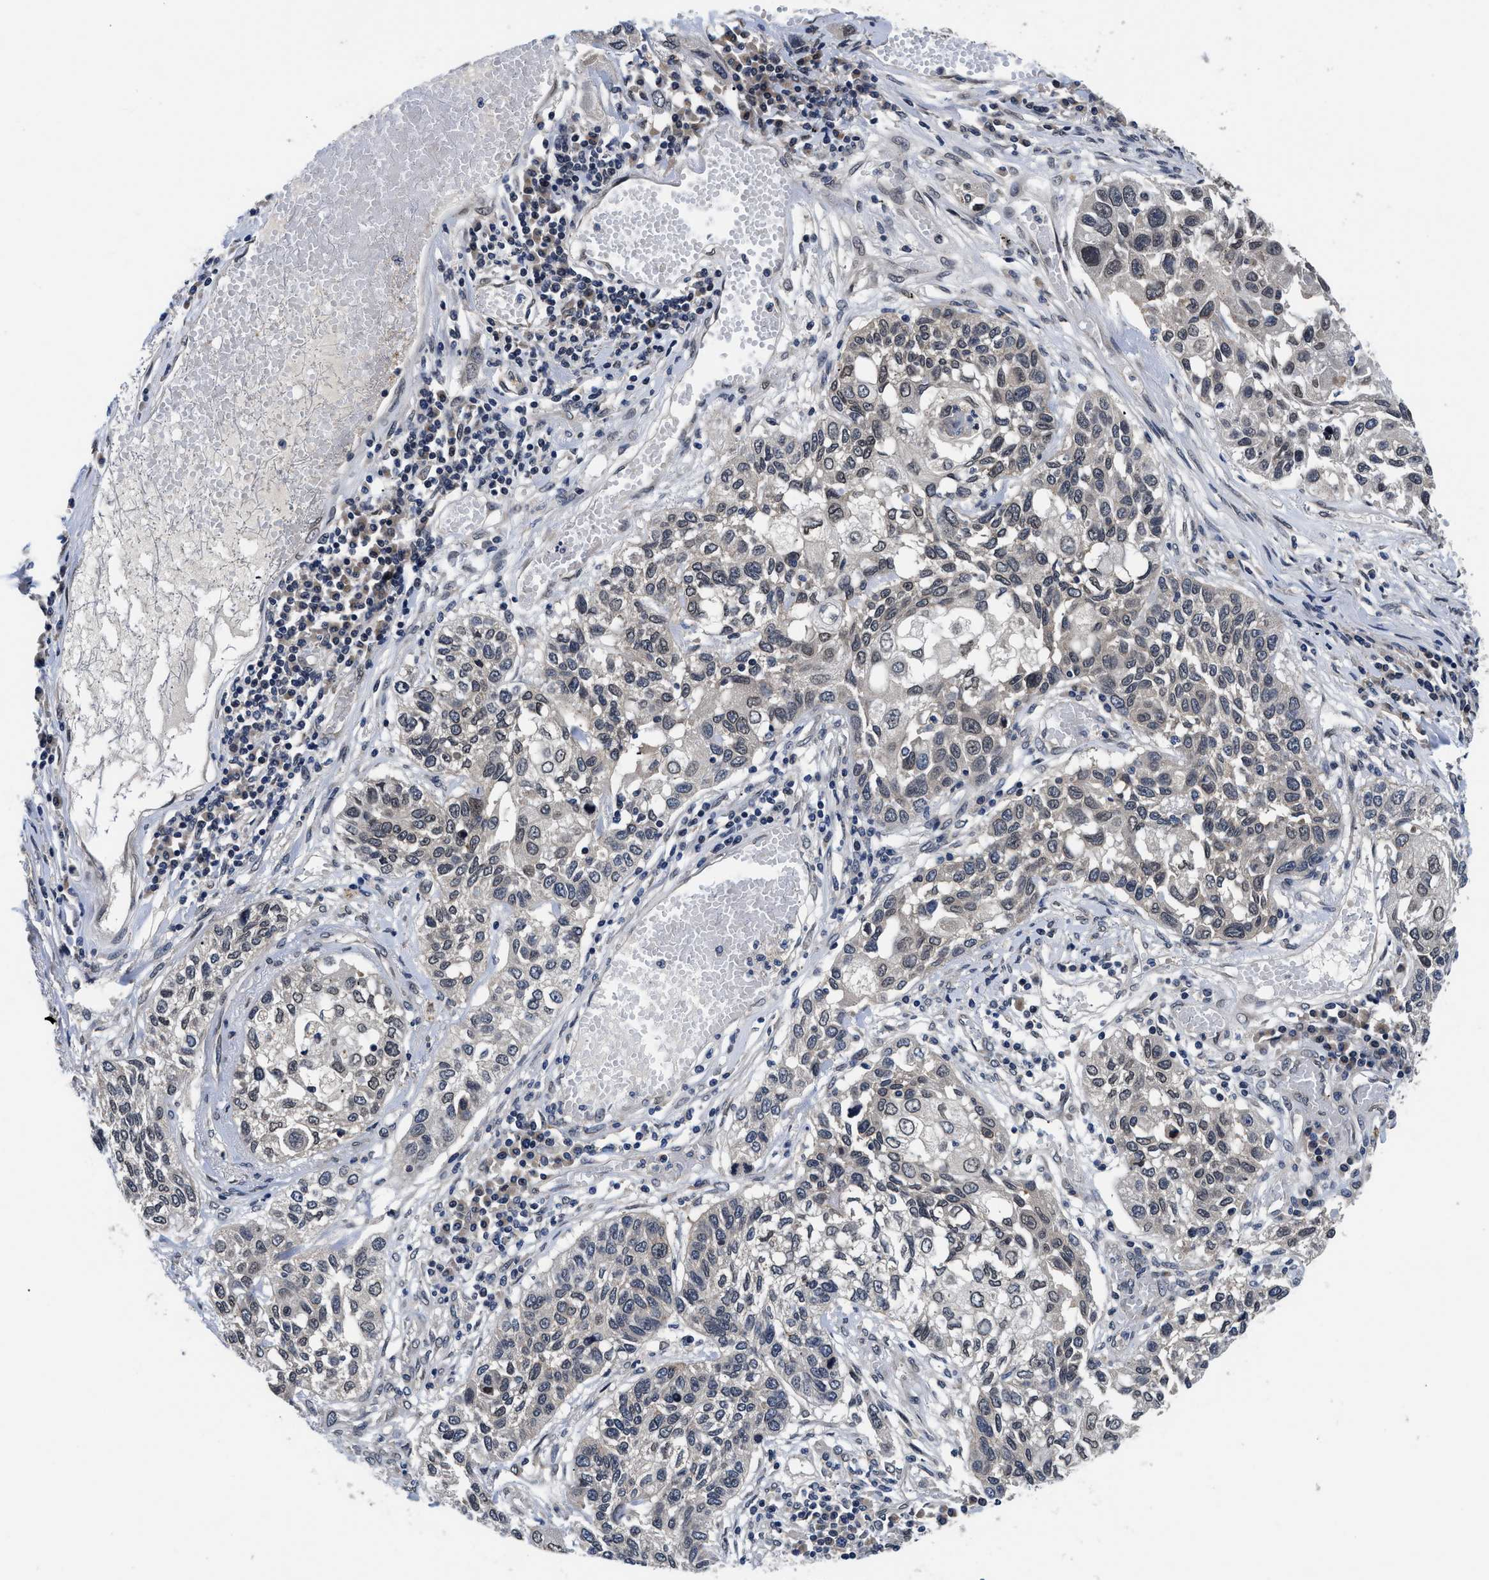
{"staining": {"intensity": "weak", "quantity": "25%-75%", "location": "cytoplasmic/membranous,nuclear"}, "tissue": "lung cancer", "cell_type": "Tumor cells", "image_type": "cancer", "snomed": [{"axis": "morphology", "description": "Squamous cell carcinoma, NOS"}, {"axis": "topography", "description": "Lung"}], "caption": "A high-resolution photomicrograph shows immunohistochemistry (IHC) staining of squamous cell carcinoma (lung), which demonstrates weak cytoplasmic/membranous and nuclear positivity in approximately 25%-75% of tumor cells.", "gene": "SNX10", "patient": {"sex": "male", "age": 71}}